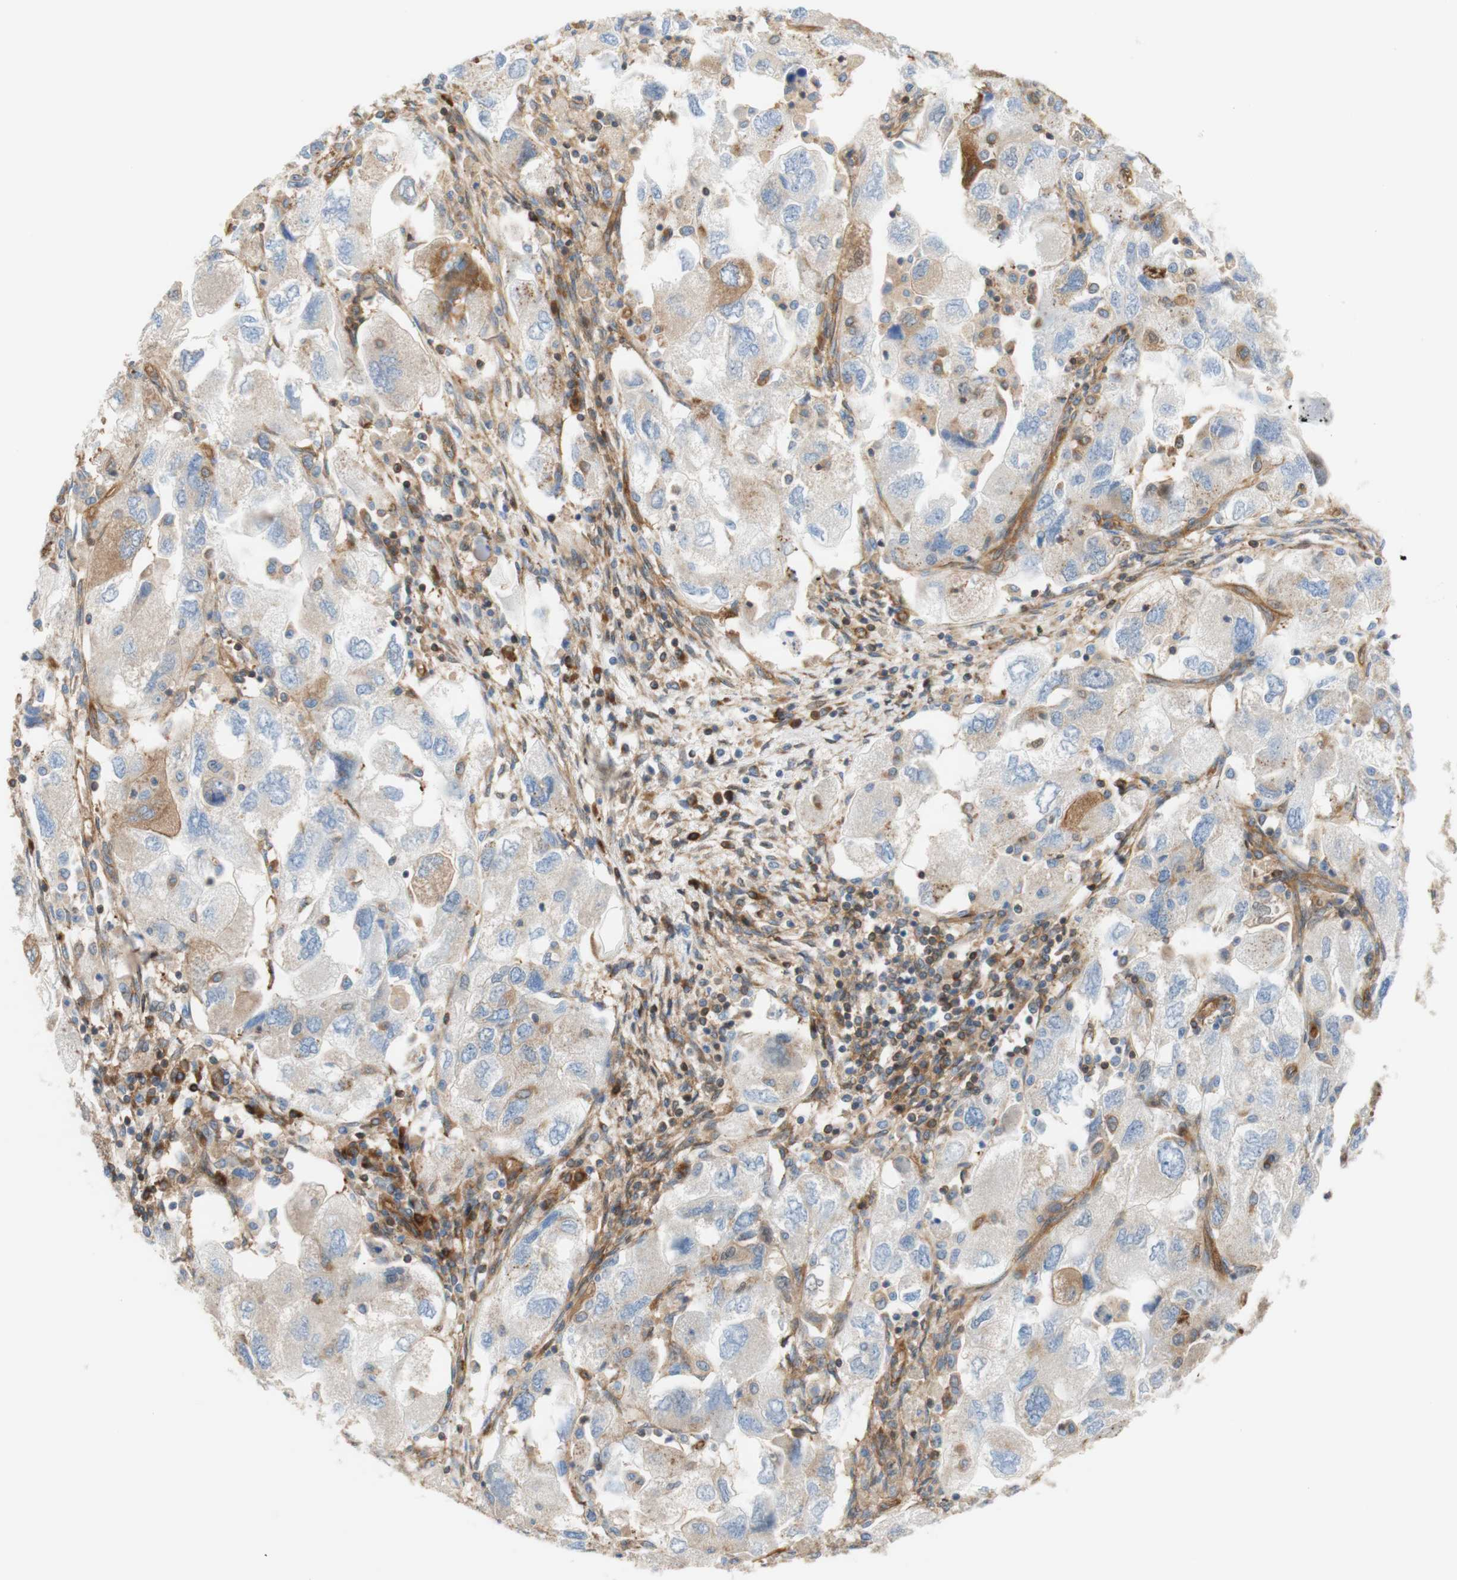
{"staining": {"intensity": "weak", "quantity": "<25%", "location": "cytoplasmic/membranous"}, "tissue": "ovarian cancer", "cell_type": "Tumor cells", "image_type": "cancer", "snomed": [{"axis": "morphology", "description": "Carcinoma, NOS"}, {"axis": "morphology", "description": "Cystadenocarcinoma, serous, NOS"}, {"axis": "topography", "description": "Ovary"}], "caption": "The micrograph exhibits no staining of tumor cells in serous cystadenocarcinoma (ovarian).", "gene": "STOM", "patient": {"sex": "female", "age": 69}}